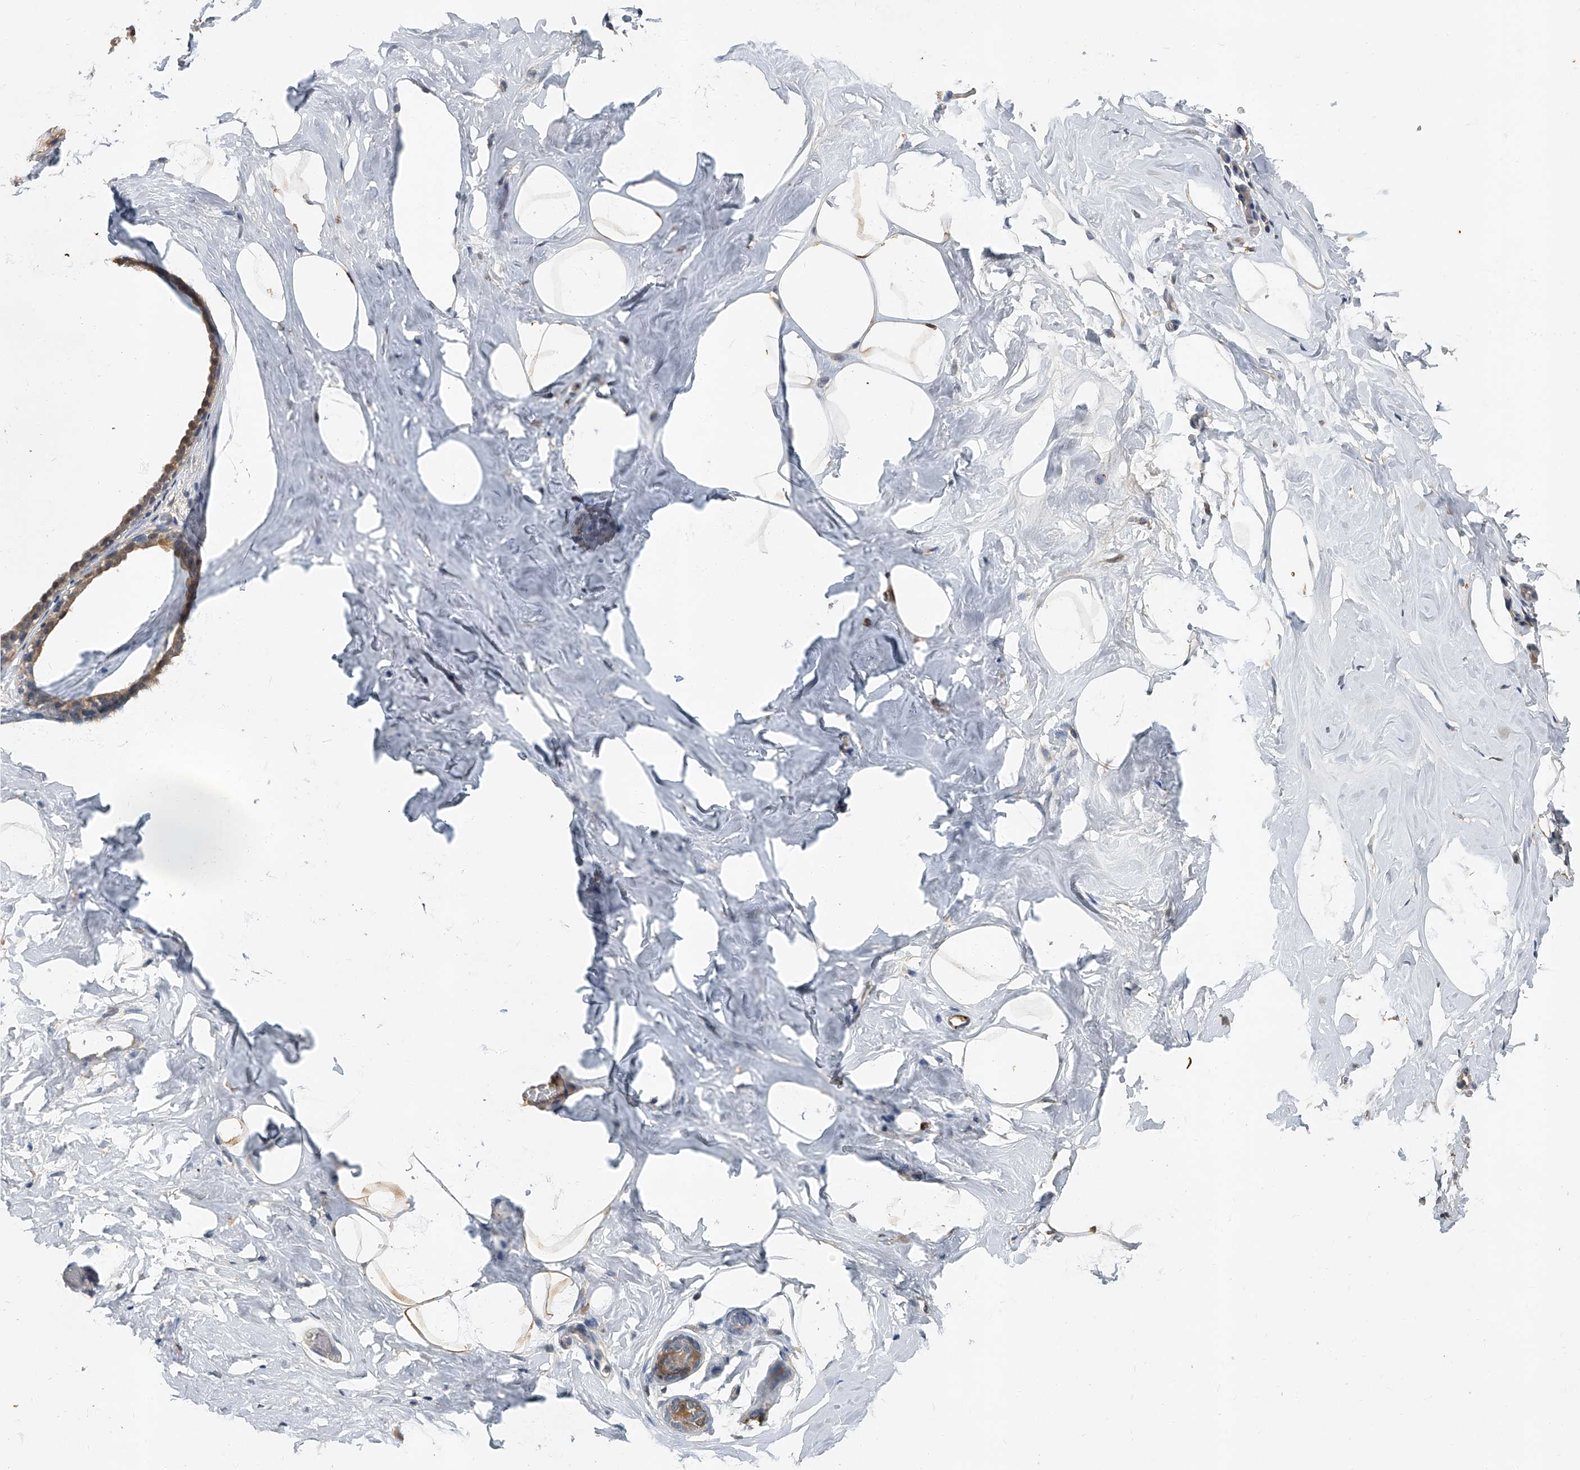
{"staining": {"intensity": "weak", "quantity": ">75%", "location": "cytoplasmic/membranous"}, "tissue": "adipose tissue", "cell_type": "Adipocytes", "image_type": "normal", "snomed": [{"axis": "morphology", "description": "Normal tissue, NOS"}, {"axis": "morphology", "description": "Fibrosis, NOS"}, {"axis": "topography", "description": "Breast"}, {"axis": "topography", "description": "Adipose tissue"}], "caption": "IHC staining of normal adipose tissue, which demonstrates low levels of weak cytoplasmic/membranous staining in about >75% of adipocytes indicating weak cytoplasmic/membranous protein staining. The staining was performed using DAB (brown) for protein detection and nuclei were counterstained in hematoxylin (blue).", "gene": "JAG2", "patient": {"sex": "female", "age": 39}}